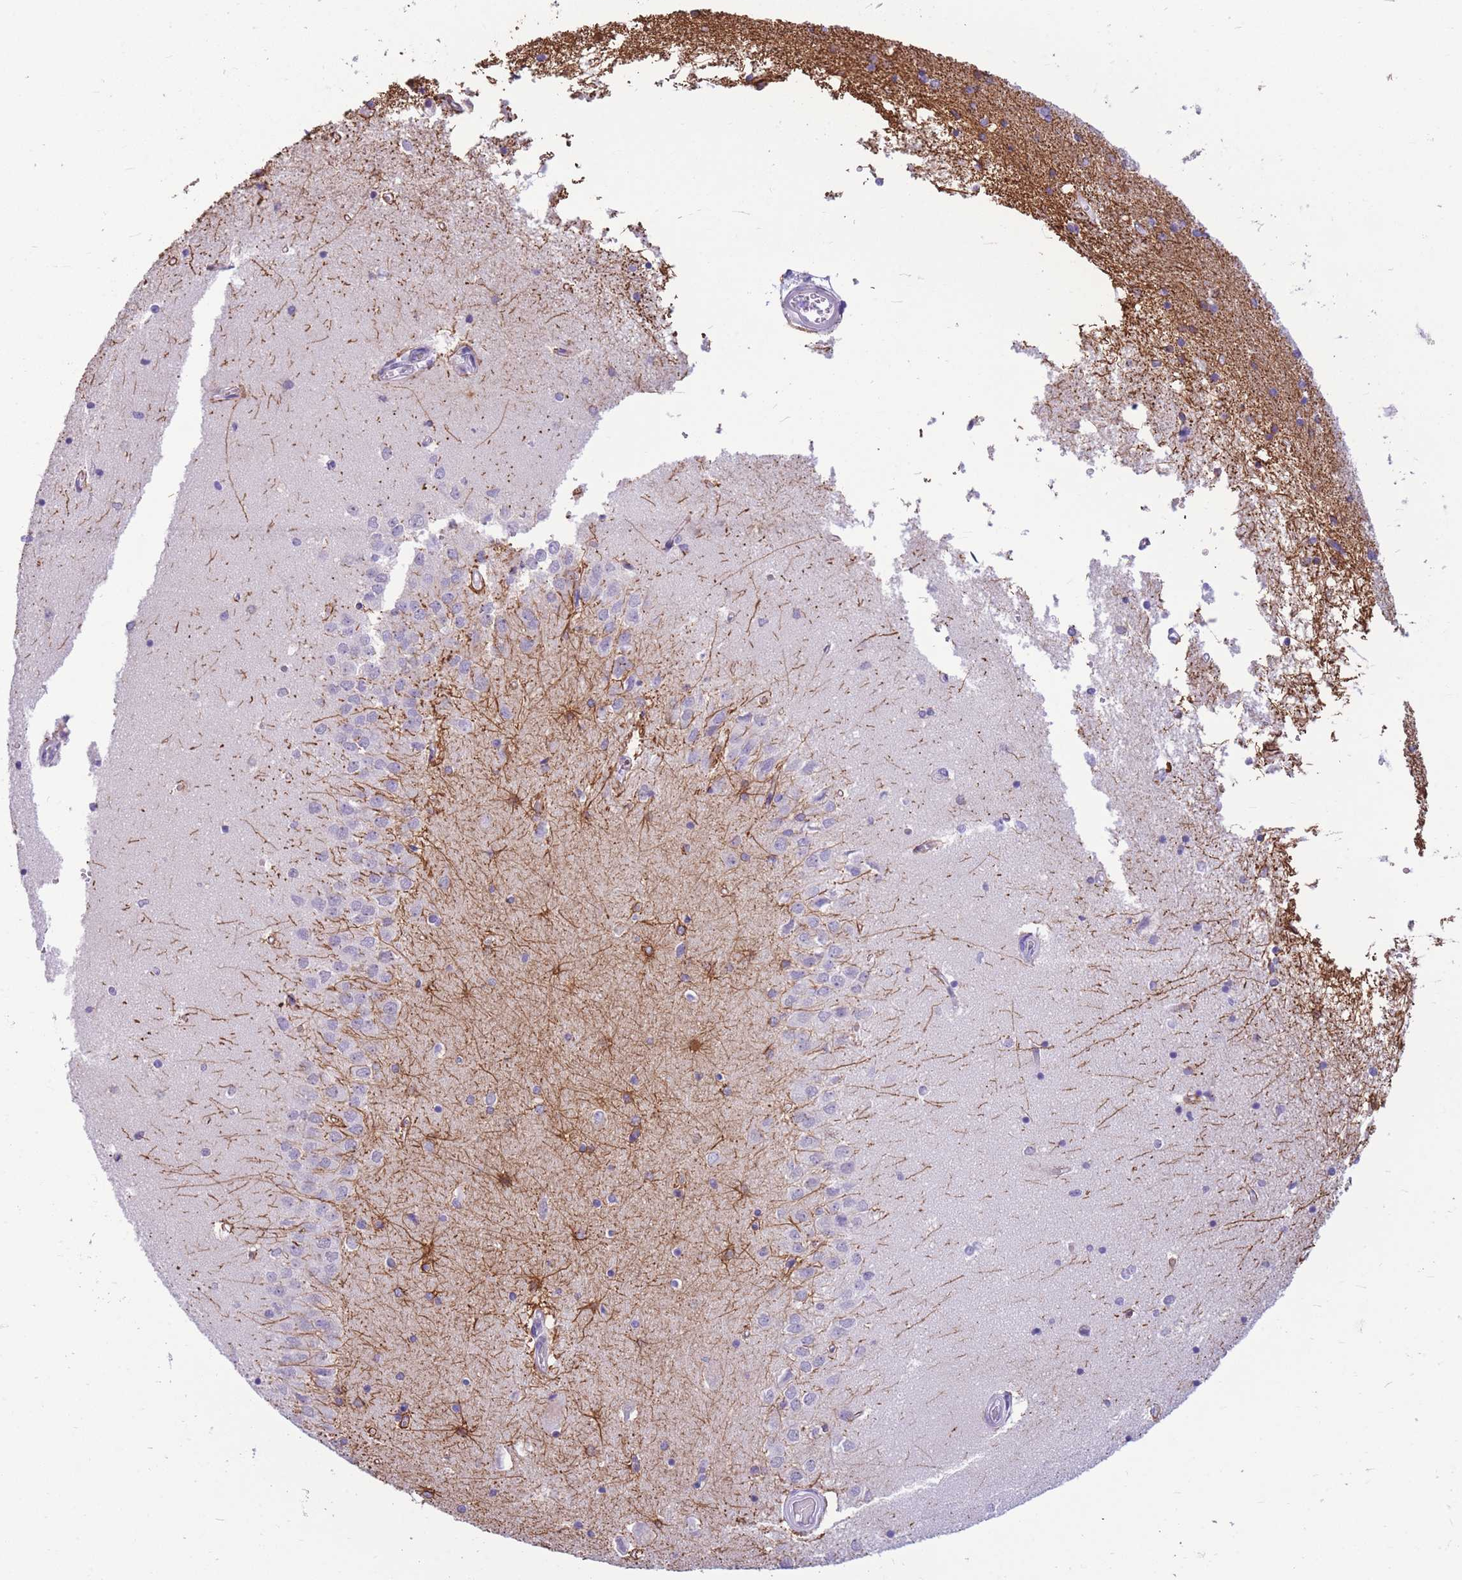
{"staining": {"intensity": "strong", "quantity": "<25%", "location": "cytoplasmic/membranous"}, "tissue": "hippocampus", "cell_type": "Glial cells", "image_type": "normal", "snomed": [{"axis": "morphology", "description": "Normal tissue, NOS"}, {"axis": "topography", "description": "Hippocampus"}], "caption": "Immunohistochemical staining of unremarkable human hippocampus reveals strong cytoplasmic/membranous protein positivity in approximately <25% of glial cells.", "gene": "ZNF311", "patient": {"sex": "male", "age": 45}}